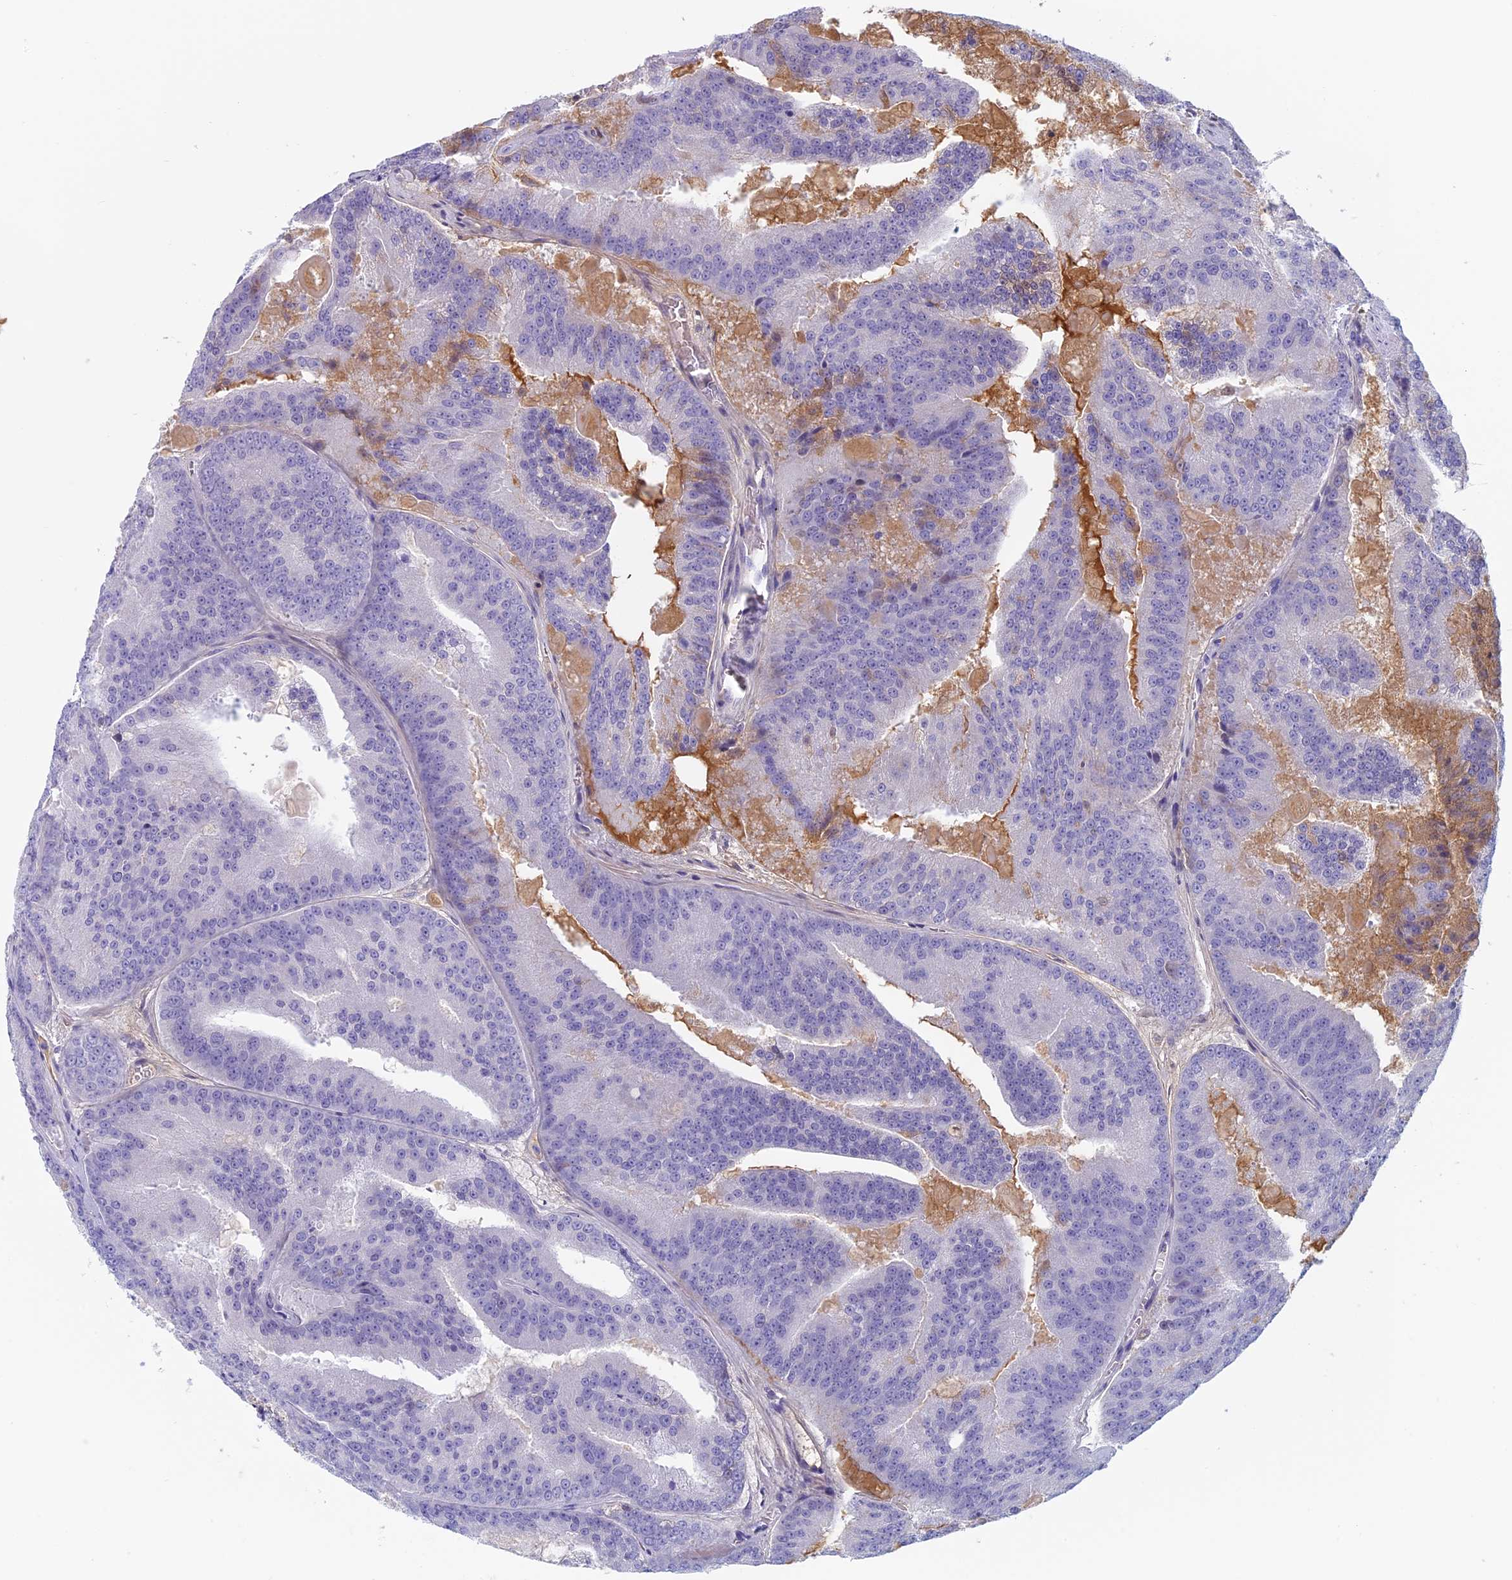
{"staining": {"intensity": "negative", "quantity": "none", "location": "none"}, "tissue": "prostate cancer", "cell_type": "Tumor cells", "image_type": "cancer", "snomed": [{"axis": "morphology", "description": "Adenocarcinoma, High grade"}, {"axis": "topography", "description": "Prostate"}], "caption": "This histopathology image is of prostate adenocarcinoma (high-grade) stained with immunohistochemistry (IHC) to label a protein in brown with the nuclei are counter-stained blue. There is no positivity in tumor cells.", "gene": "ANGPTL2", "patient": {"sex": "male", "age": 61}}